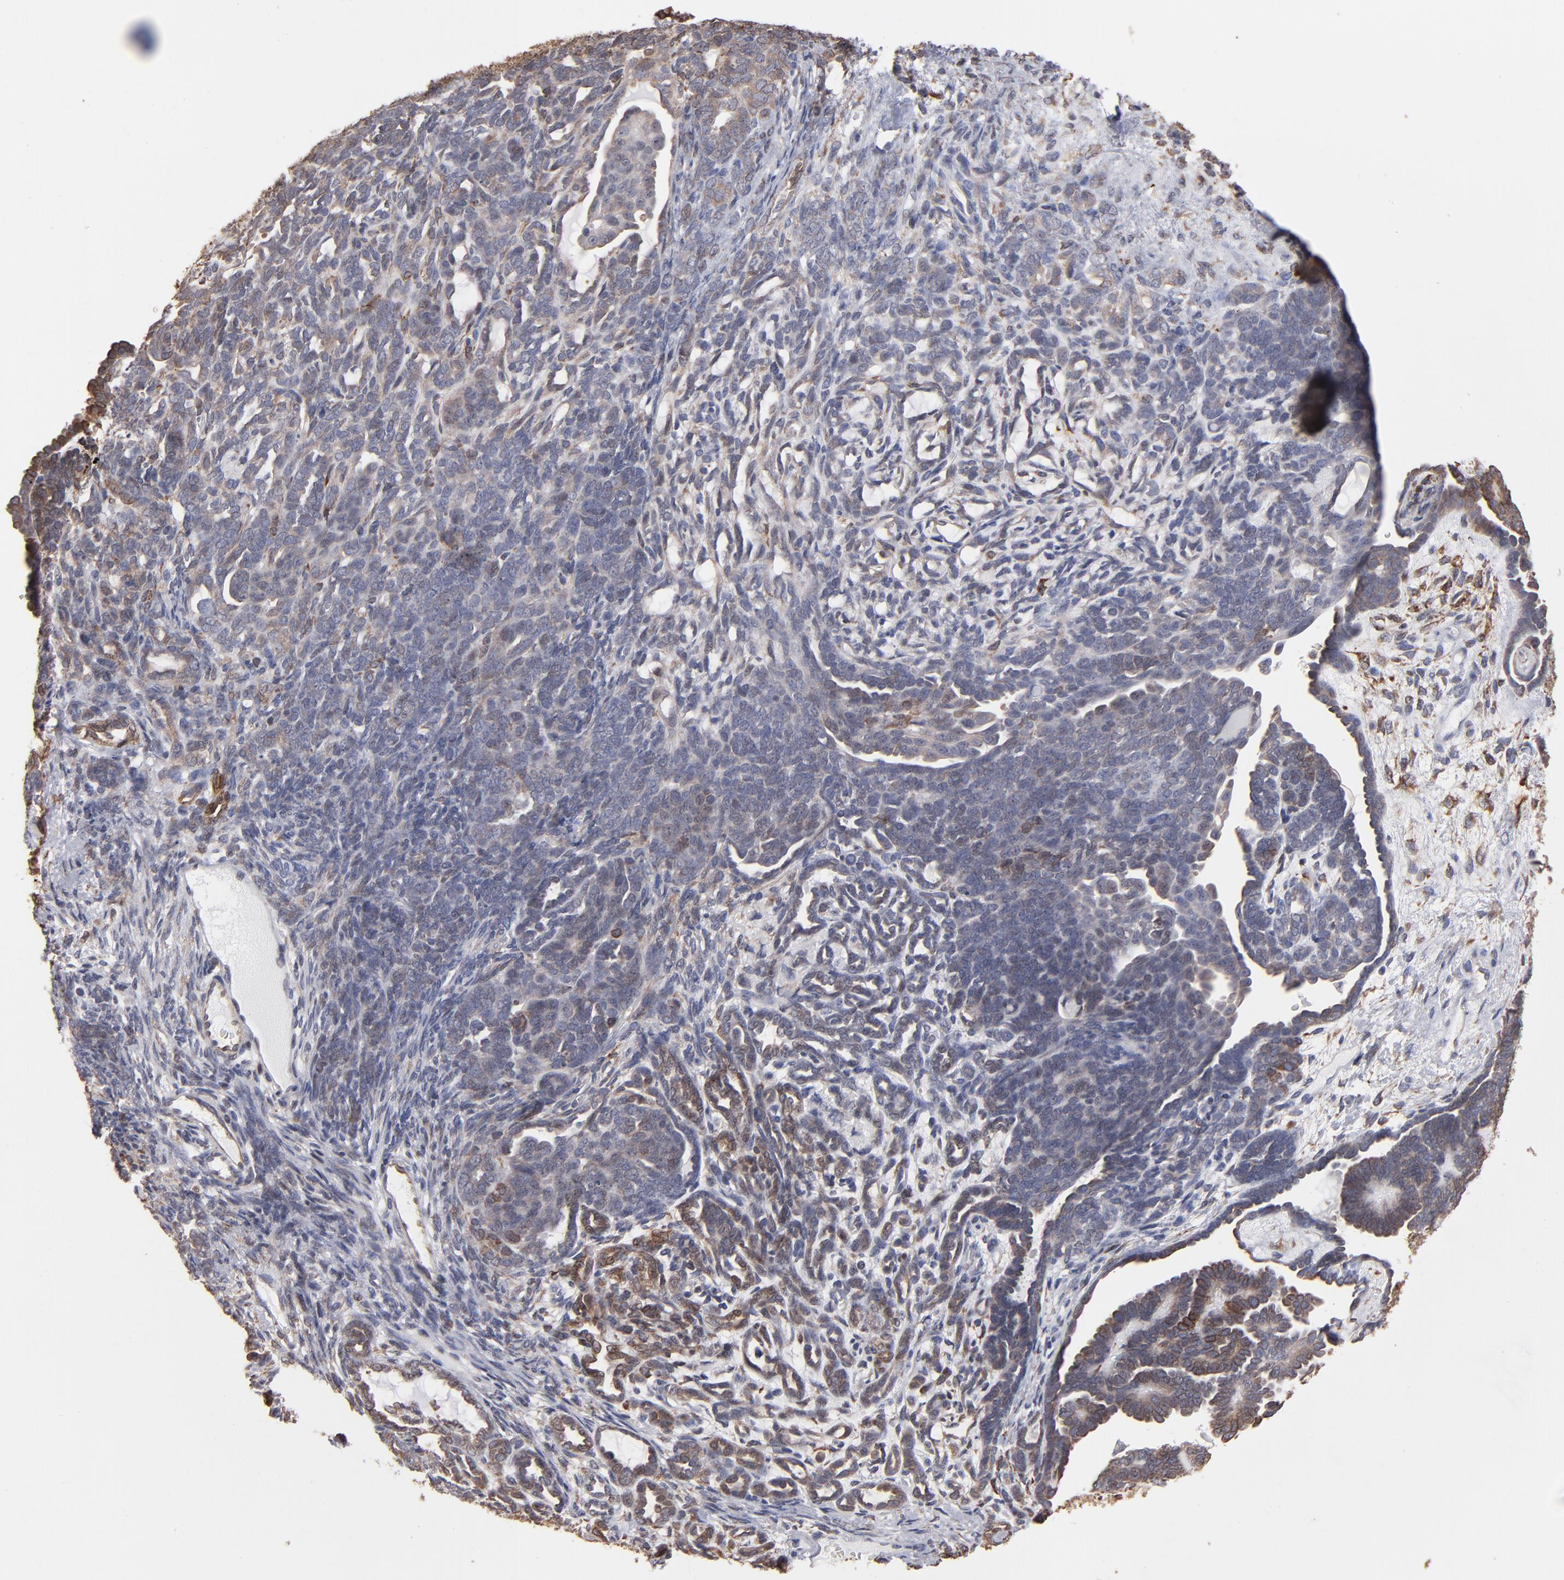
{"staining": {"intensity": "weak", "quantity": "<25%", "location": "cytoplasmic/membranous"}, "tissue": "endometrial cancer", "cell_type": "Tumor cells", "image_type": "cancer", "snomed": [{"axis": "morphology", "description": "Neoplasm, malignant, NOS"}, {"axis": "topography", "description": "Endometrium"}], "caption": "Tumor cells show no significant protein positivity in endometrial cancer (malignant neoplasm). The staining was performed using DAB (3,3'-diaminobenzidine) to visualize the protein expression in brown, while the nuclei were stained in blue with hematoxylin (Magnification: 20x).", "gene": "PGRMC1", "patient": {"sex": "female", "age": 74}}